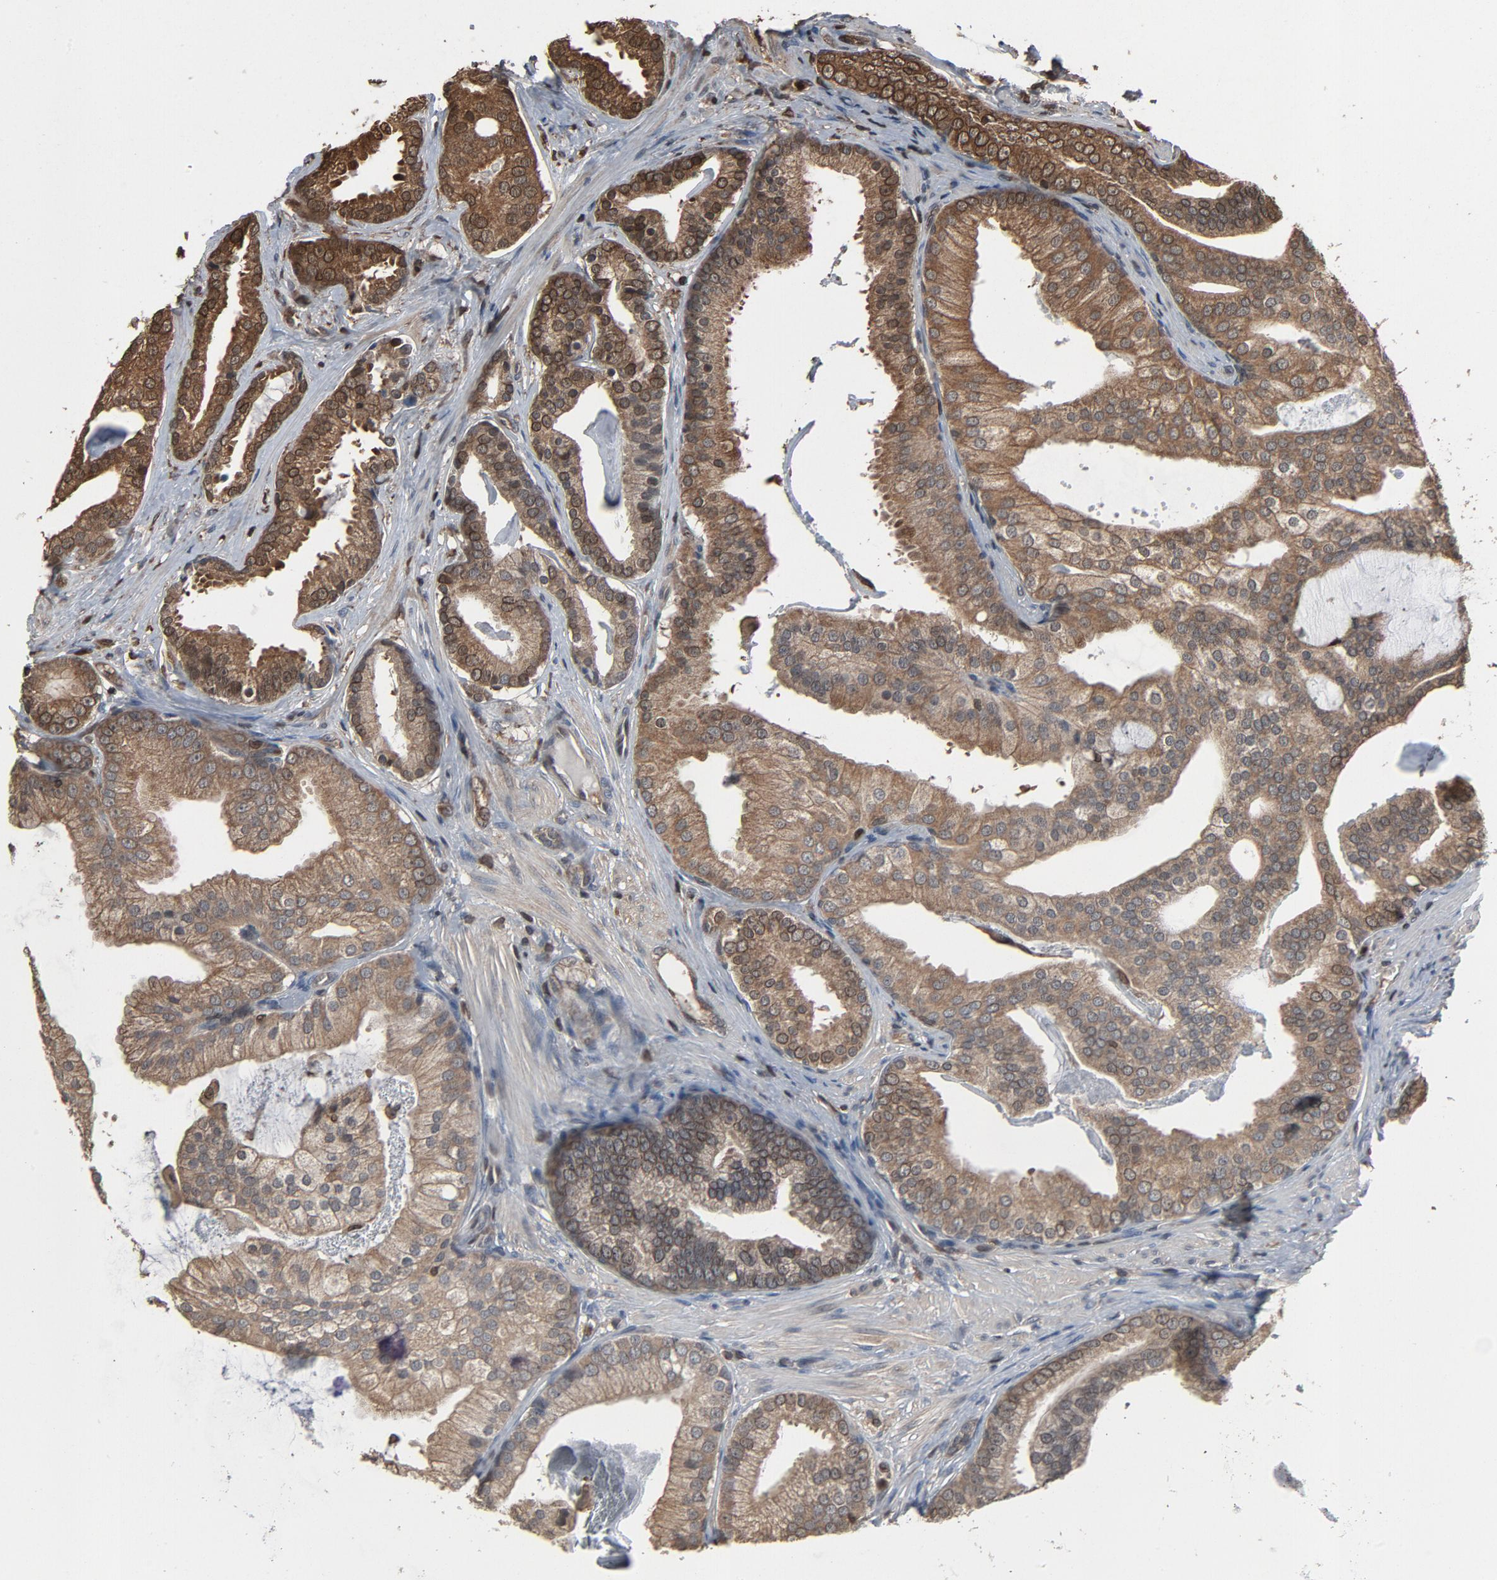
{"staining": {"intensity": "weak", "quantity": "25%-75%", "location": "cytoplasmic/membranous,nuclear"}, "tissue": "prostate cancer", "cell_type": "Tumor cells", "image_type": "cancer", "snomed": [{"axis": "morphology", "description": "Adenocarcinoma, Low grade"}, {"axis": "topography", "description": "Prostate"}], "caption": "IHC image of neoplastic tissue: low-grade adenocarcinoma (prostate) stained using IHC displays low levels of weak protein expression localized specifically in the cytoplasmic/membranous and nuclear of tumor cells, appearing as a cytoplasmic/membranous and nuclear brown color.", "gene": "UBE2D1", "patient": {"sex": "male", "age": 58}}